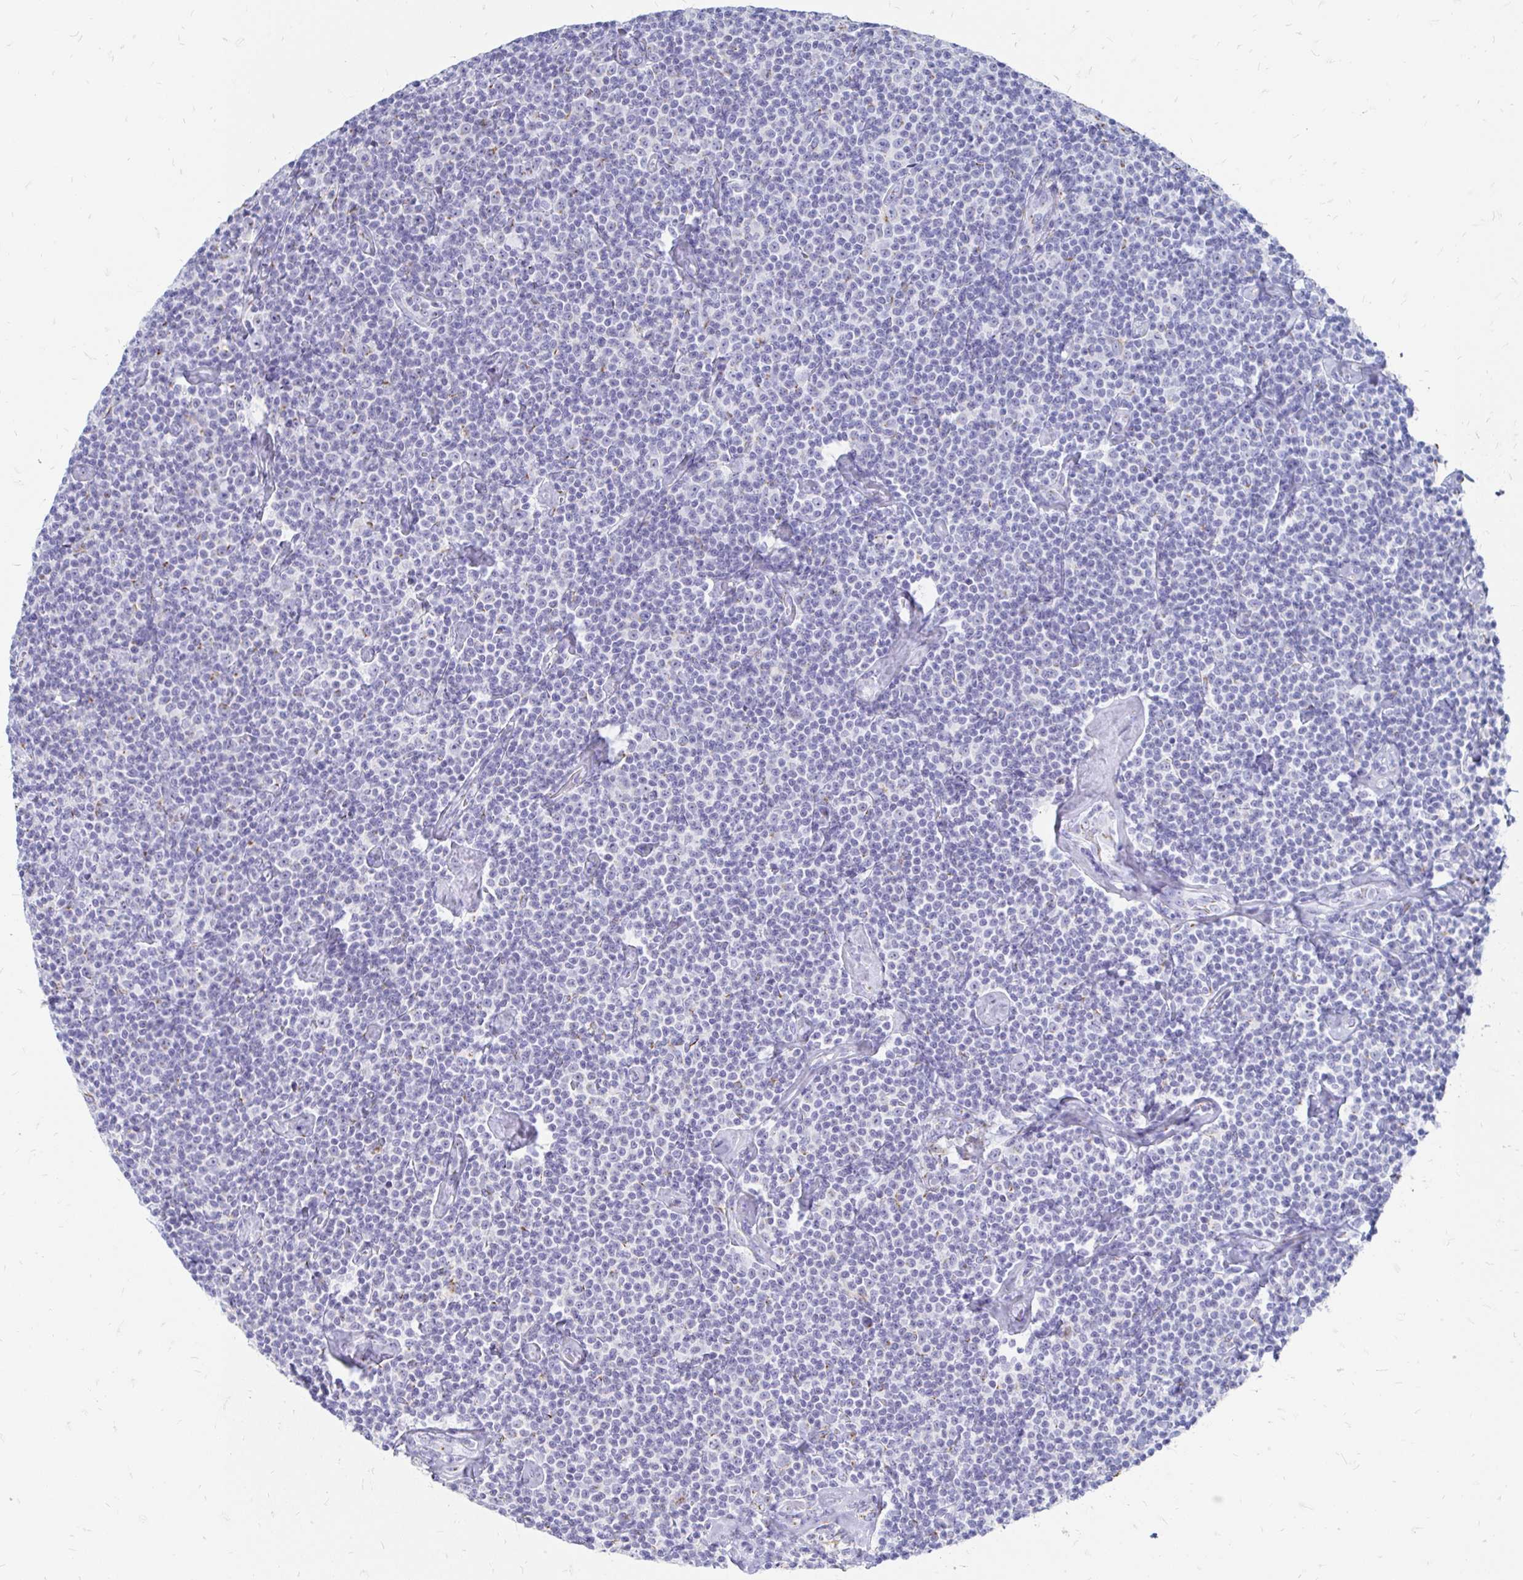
{"staining": {"intensity": "negative", "quantity": "none", "location": "none"}, "tissue": "lymphoma", "cell_type": "Tumor cells", "image_type": "cancer", "snomed": [{"axis": "morphology", "description": "Malignant lymphoma, non-Hodgkin's type, Low grade"}, {"axis": "topography", "description": "Lymph node"}], "caption": "Immunohistochemistry (IHC) of human malignant lymphoma, non-Hodgkin's type (low-grade) reveals no positivity in tumor cells. (DAB (3,3'-diaminobenzidine) immunohistochemistry (IHC), high magnification).", "gene": "PAGE4", "patient": {"sex": "male", "age": 81}}